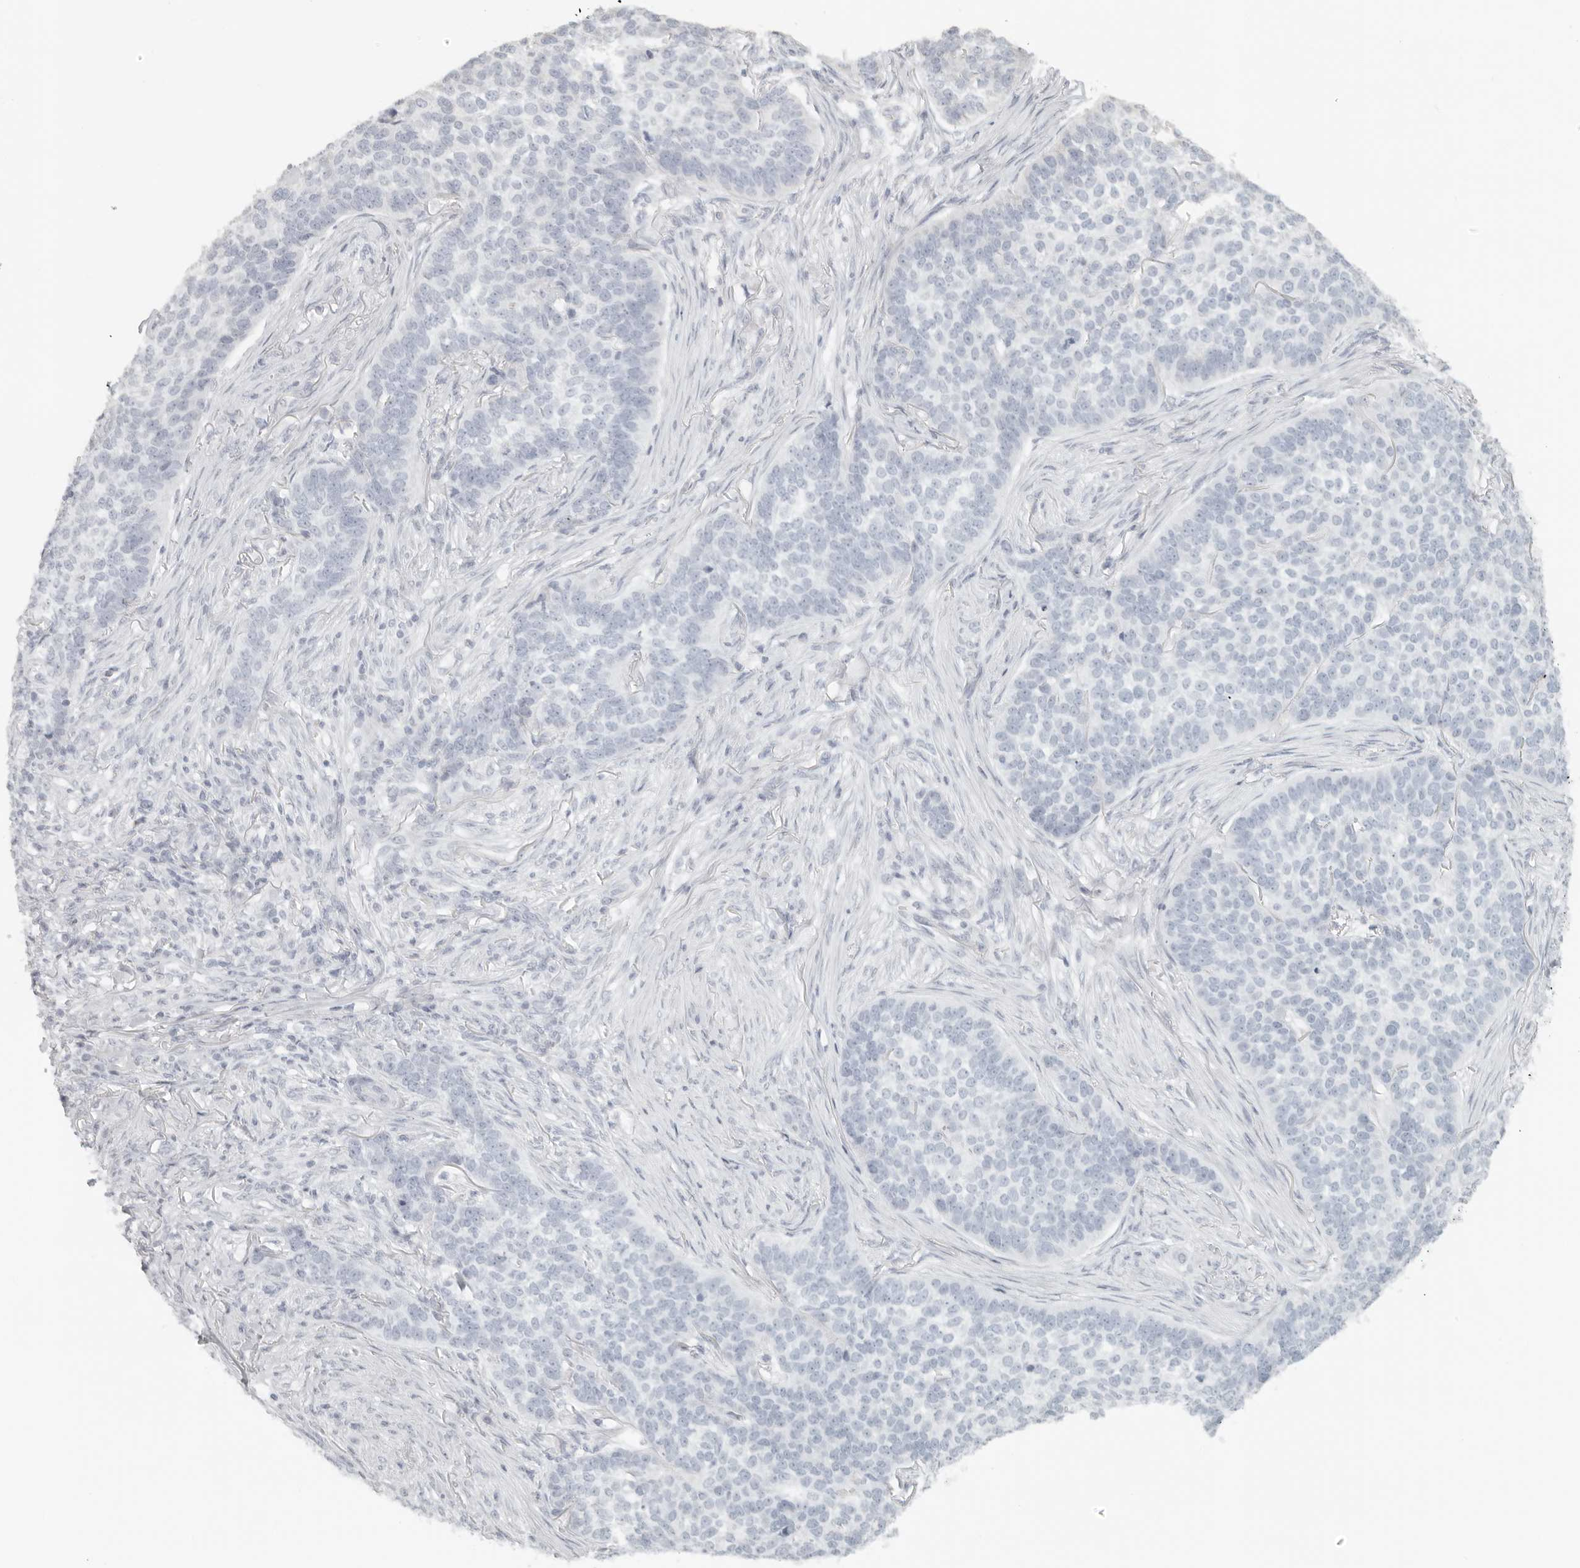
{"staining": {"intensity": "negative", "quantity": "none", "location": "none"}, "tissue": "skin cancer", "cell_type": "Tumor cells", "image_type": "cancer", "snomed": [{"axis": "morphology", "description": "Basal cell carcinoma"}, {"axis": "topography", "description": "Skin"}], "caption": "The histopathology image exhibits no staining of tumor cells in basal cell carcinoma (skin).", "gene": "RPS6KC1", "patient": {"sex": "male", "age": 85}}